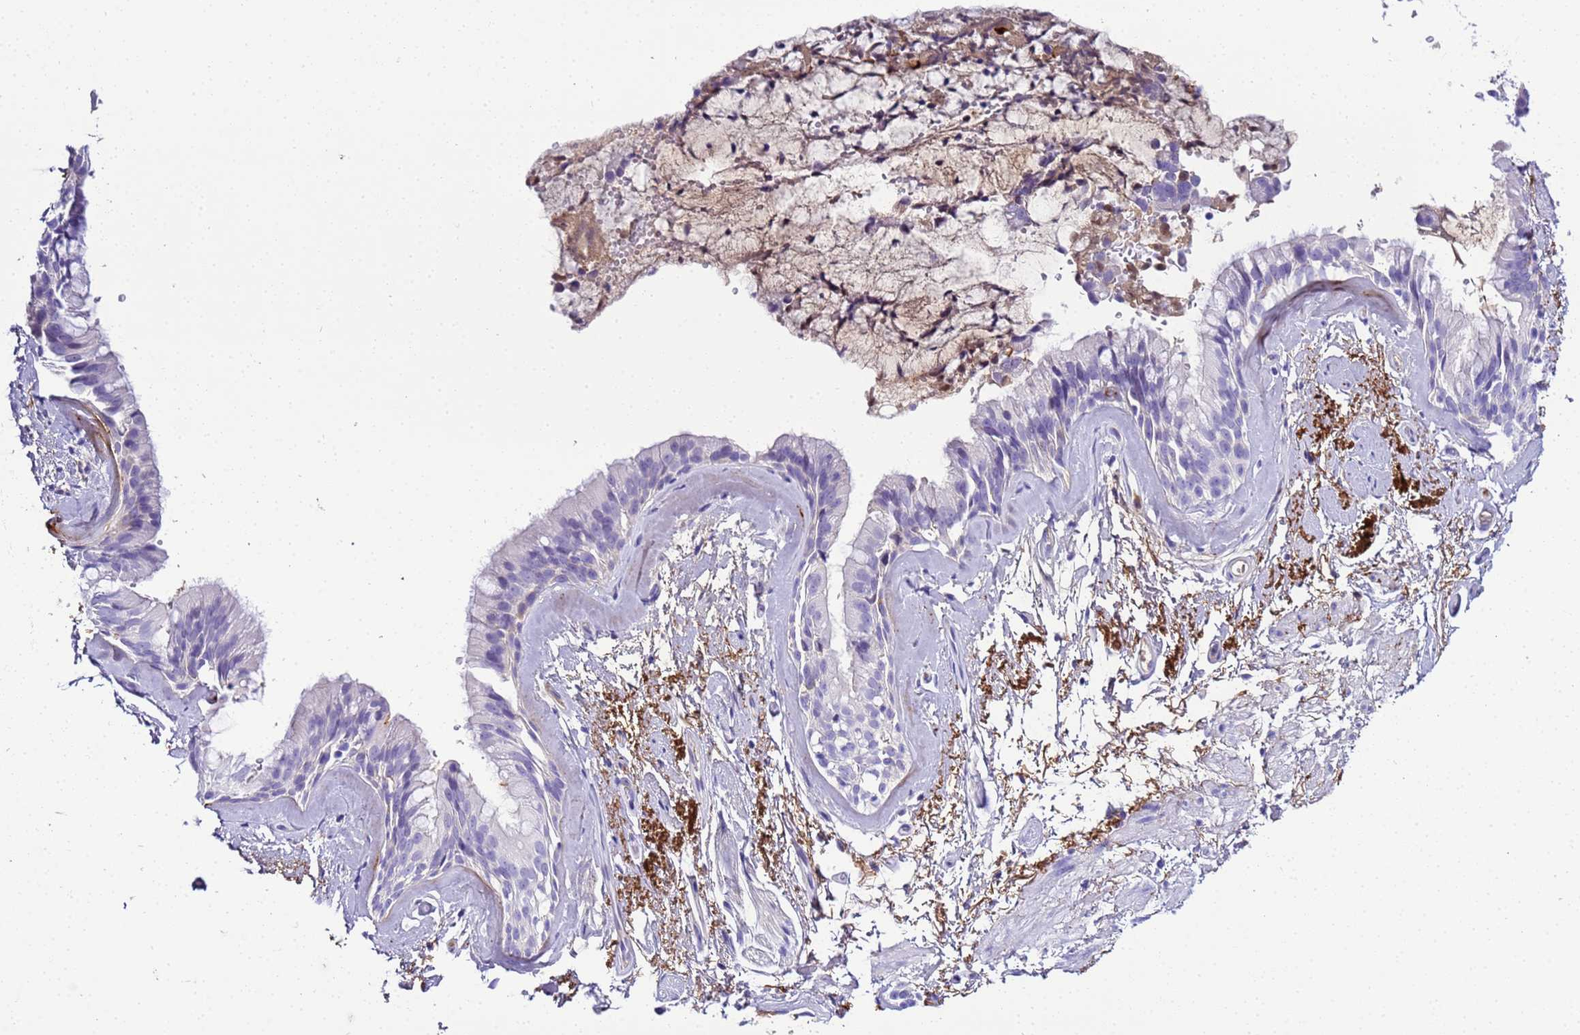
{"staining": {"intensity": "negative", "quantity": "none", "location": "none"}, "tissue": "bronchus", "cell_type": "Respiratory epithelial cells", "image_type": "normal", "snomed": [{"axis": "morphology", "description": "Normal tissue, NOS"}, {"axis": "topography", "description": "Cartilage tissue"}, {"axis": "topography", "description": "Bronchus"}], "caption": "This is an immunohistochemistry (IHC) micrograph of unremarkable bronchus. There is no staining in respiratory epithelial cells.", "gene": "CFHR1", "patient": {"sex": "female", "age": 66}}